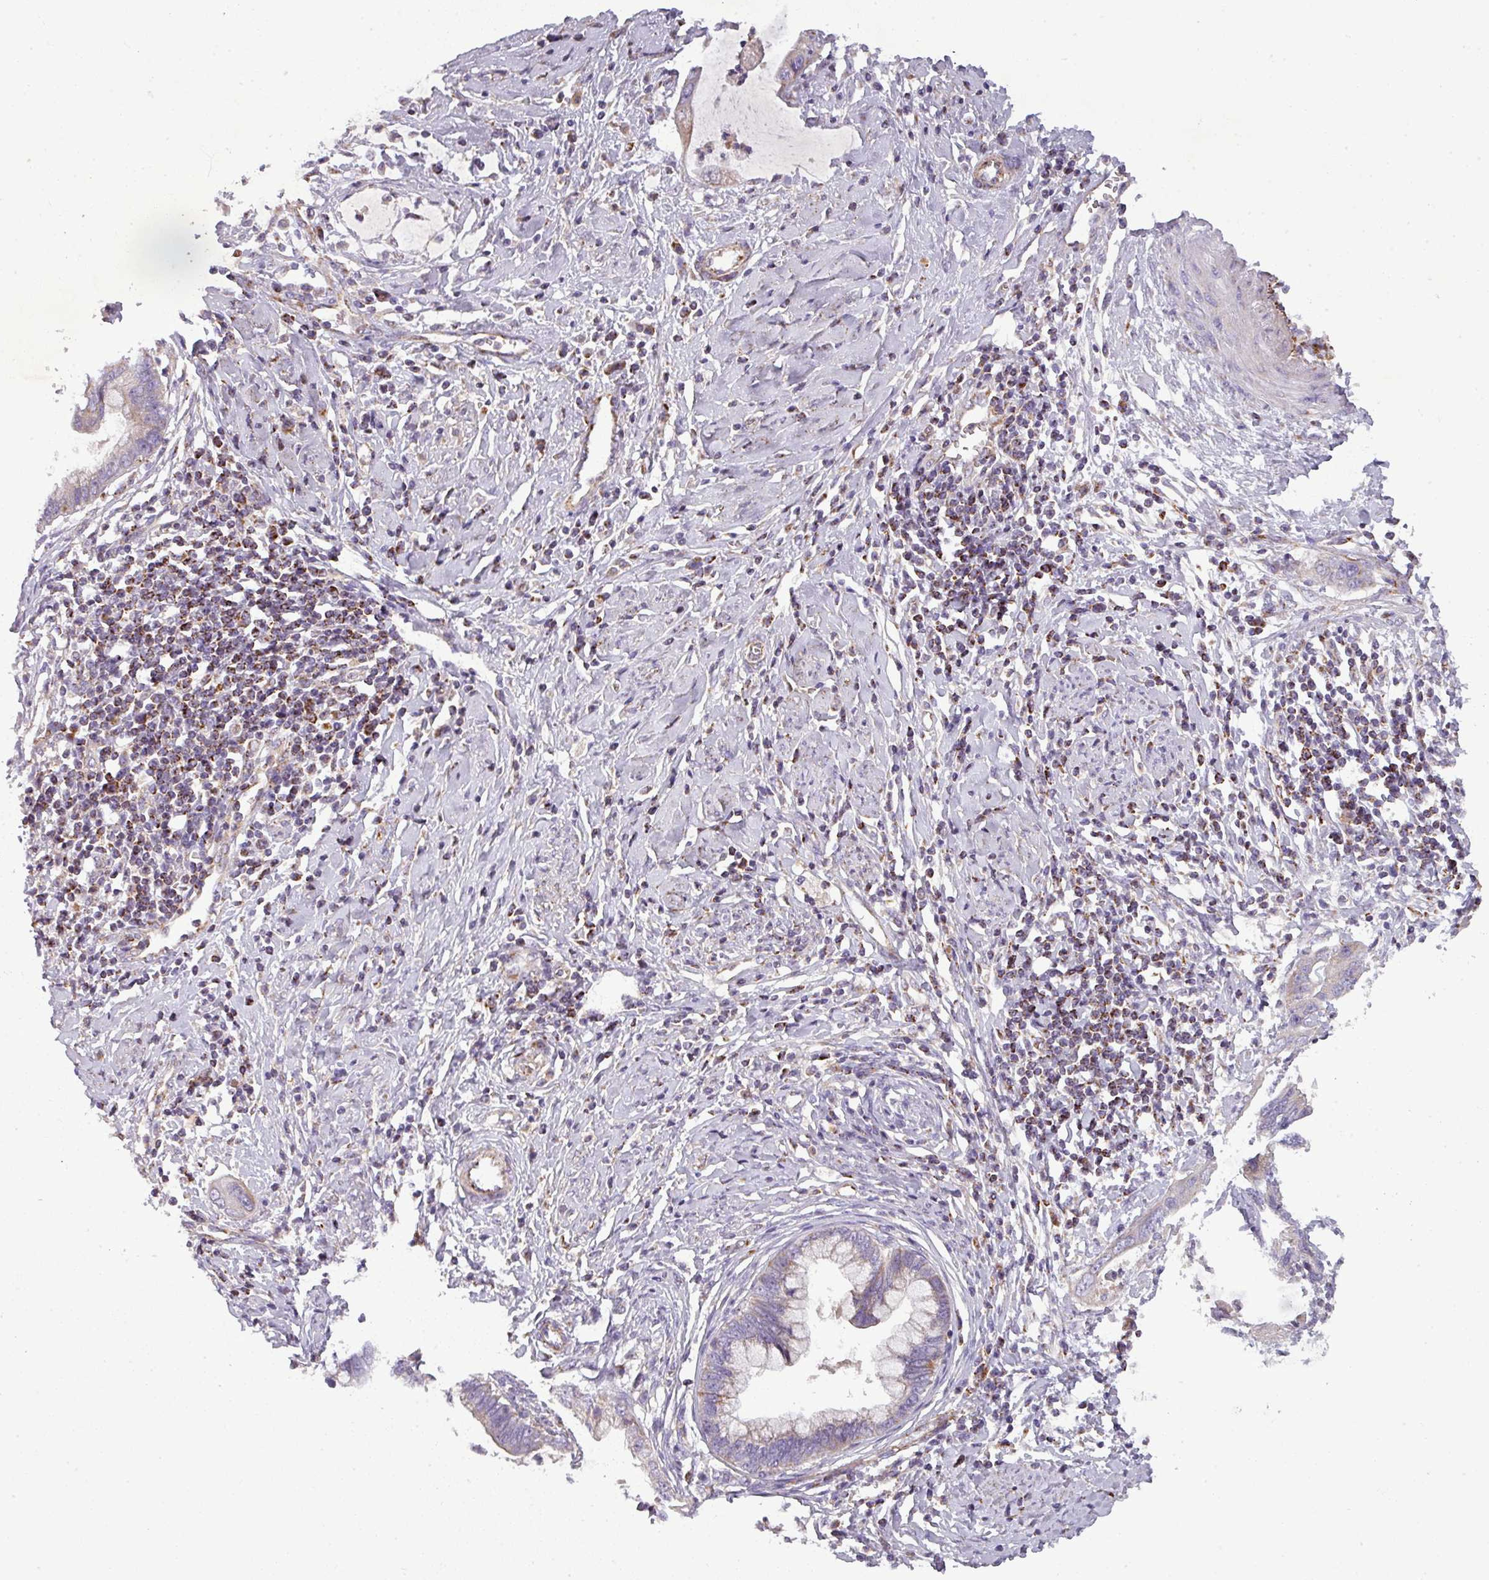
{"staining": {"intensity": "weak", "quantity": "<25%", "location": "cytoplasmic/membranous"}, "tissue": "cervical cancer", "cell_type": "Tumor cells", "image_type": "cancer", "snomed": [{"axis": "morphology", "description": "Adenocarcinoma, NOS"}, {"axis": "topography", "description": "Cervix"}], "caption": "Adenocarcinoma (cervical) was stained to show a protein in brown. There is no significant expression in tumor cells.", "gene": "PNMA6A", "patient": {"sex": "female", "age": 44}}